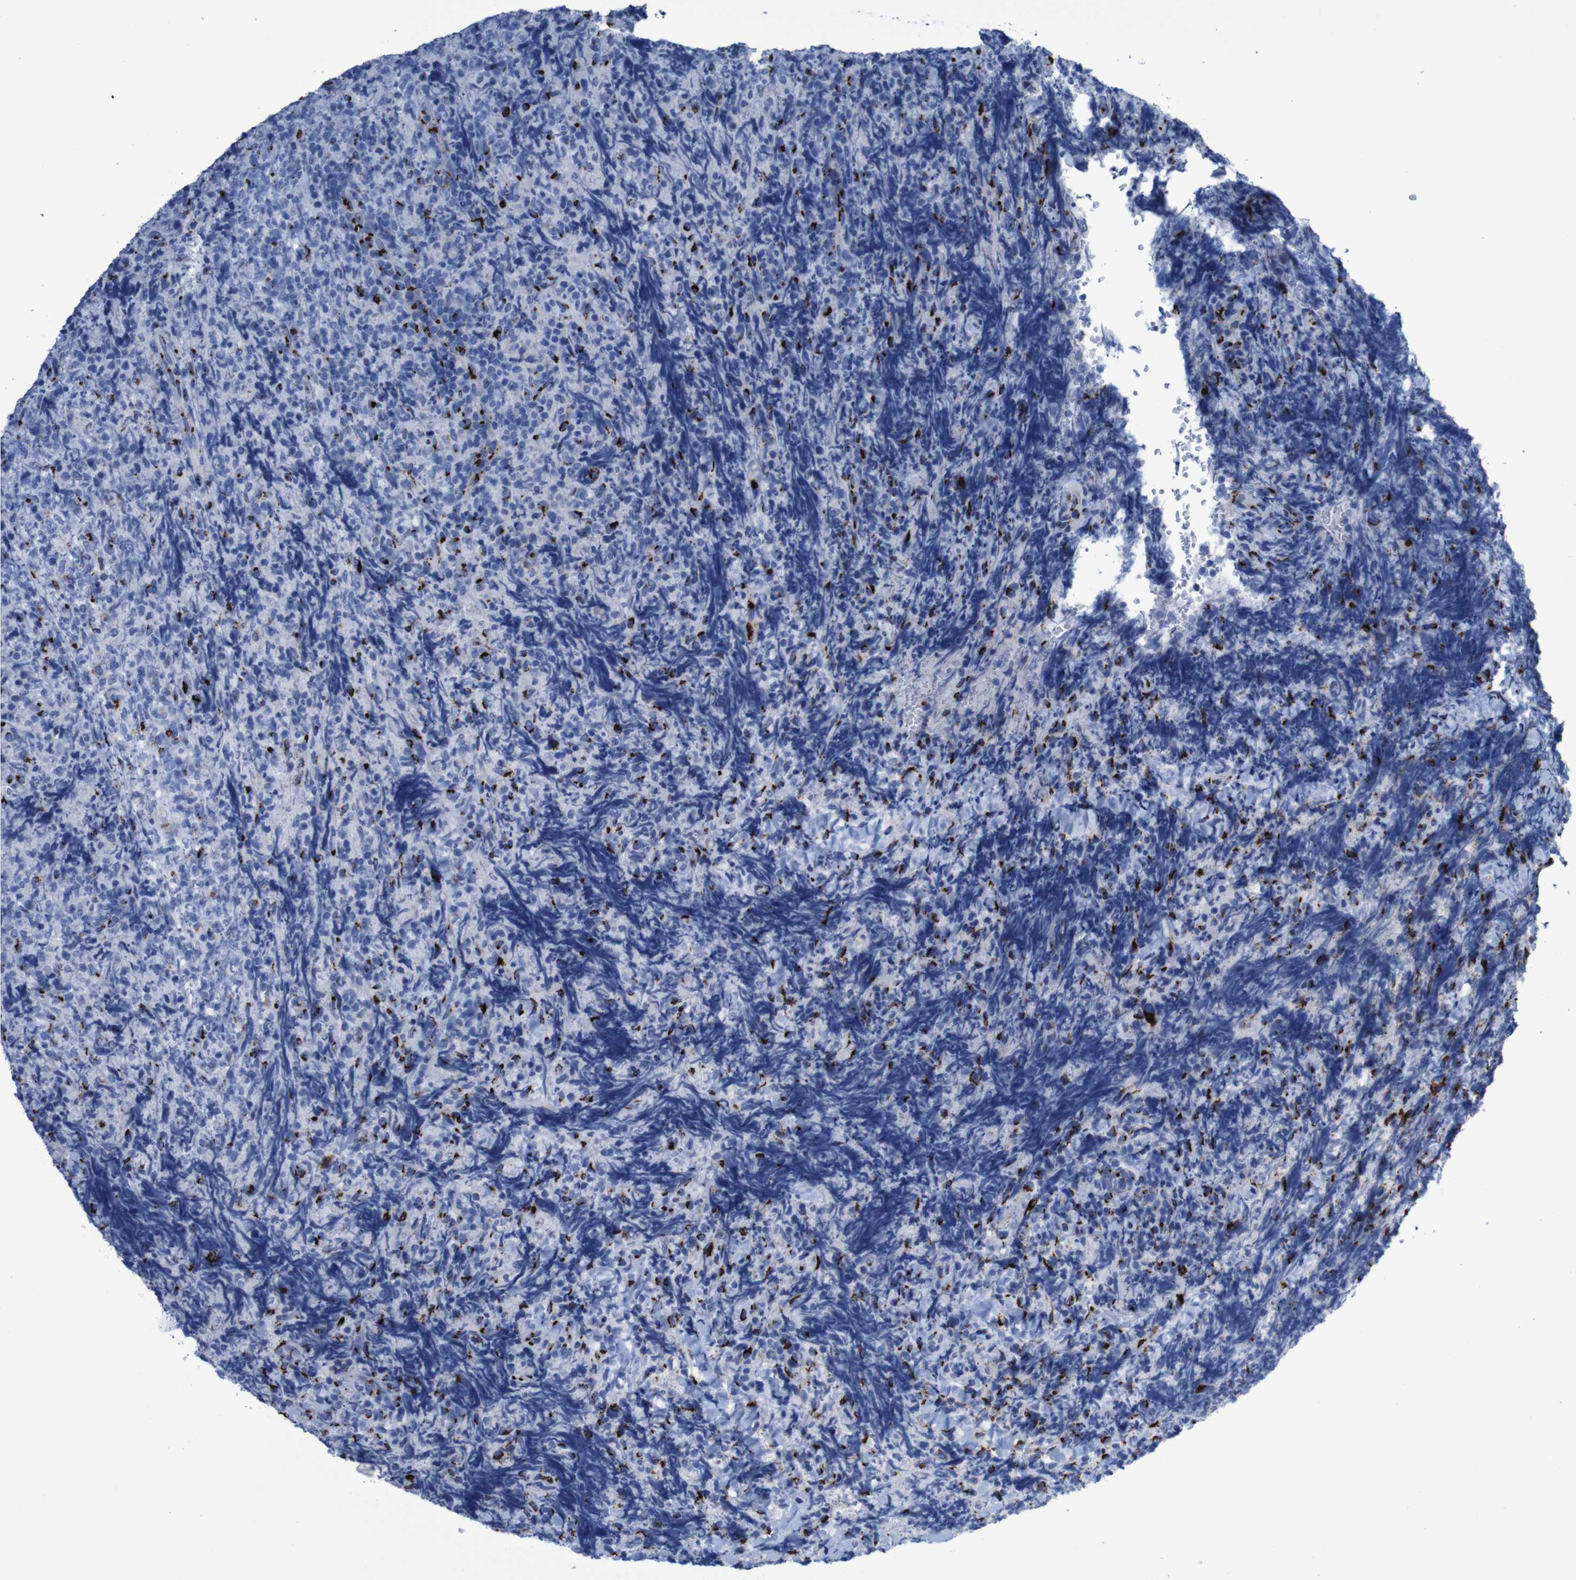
{"staining": {"intensity": "strong", "quantity": "25%-75%", "location": "cytoplasmic/membranous"}, "tissue": "lymphoma", "cell_type": "Tumor cells", "image_type": "cancer", "snomed": [{"axis": "morphology", "description": "Malignant lymphoma, non-Hodgkin's type, High grade"}, {"axis": "topography", "description": "Tonsil"}], "caption": "This is an image of immunohistochemistry staining of lymphoma, which shows strong positivity in the cytoplasmic/membranous of tumor cells.", "gene": "GOLM1", "patient": {"sex": "female", "age": 36}}